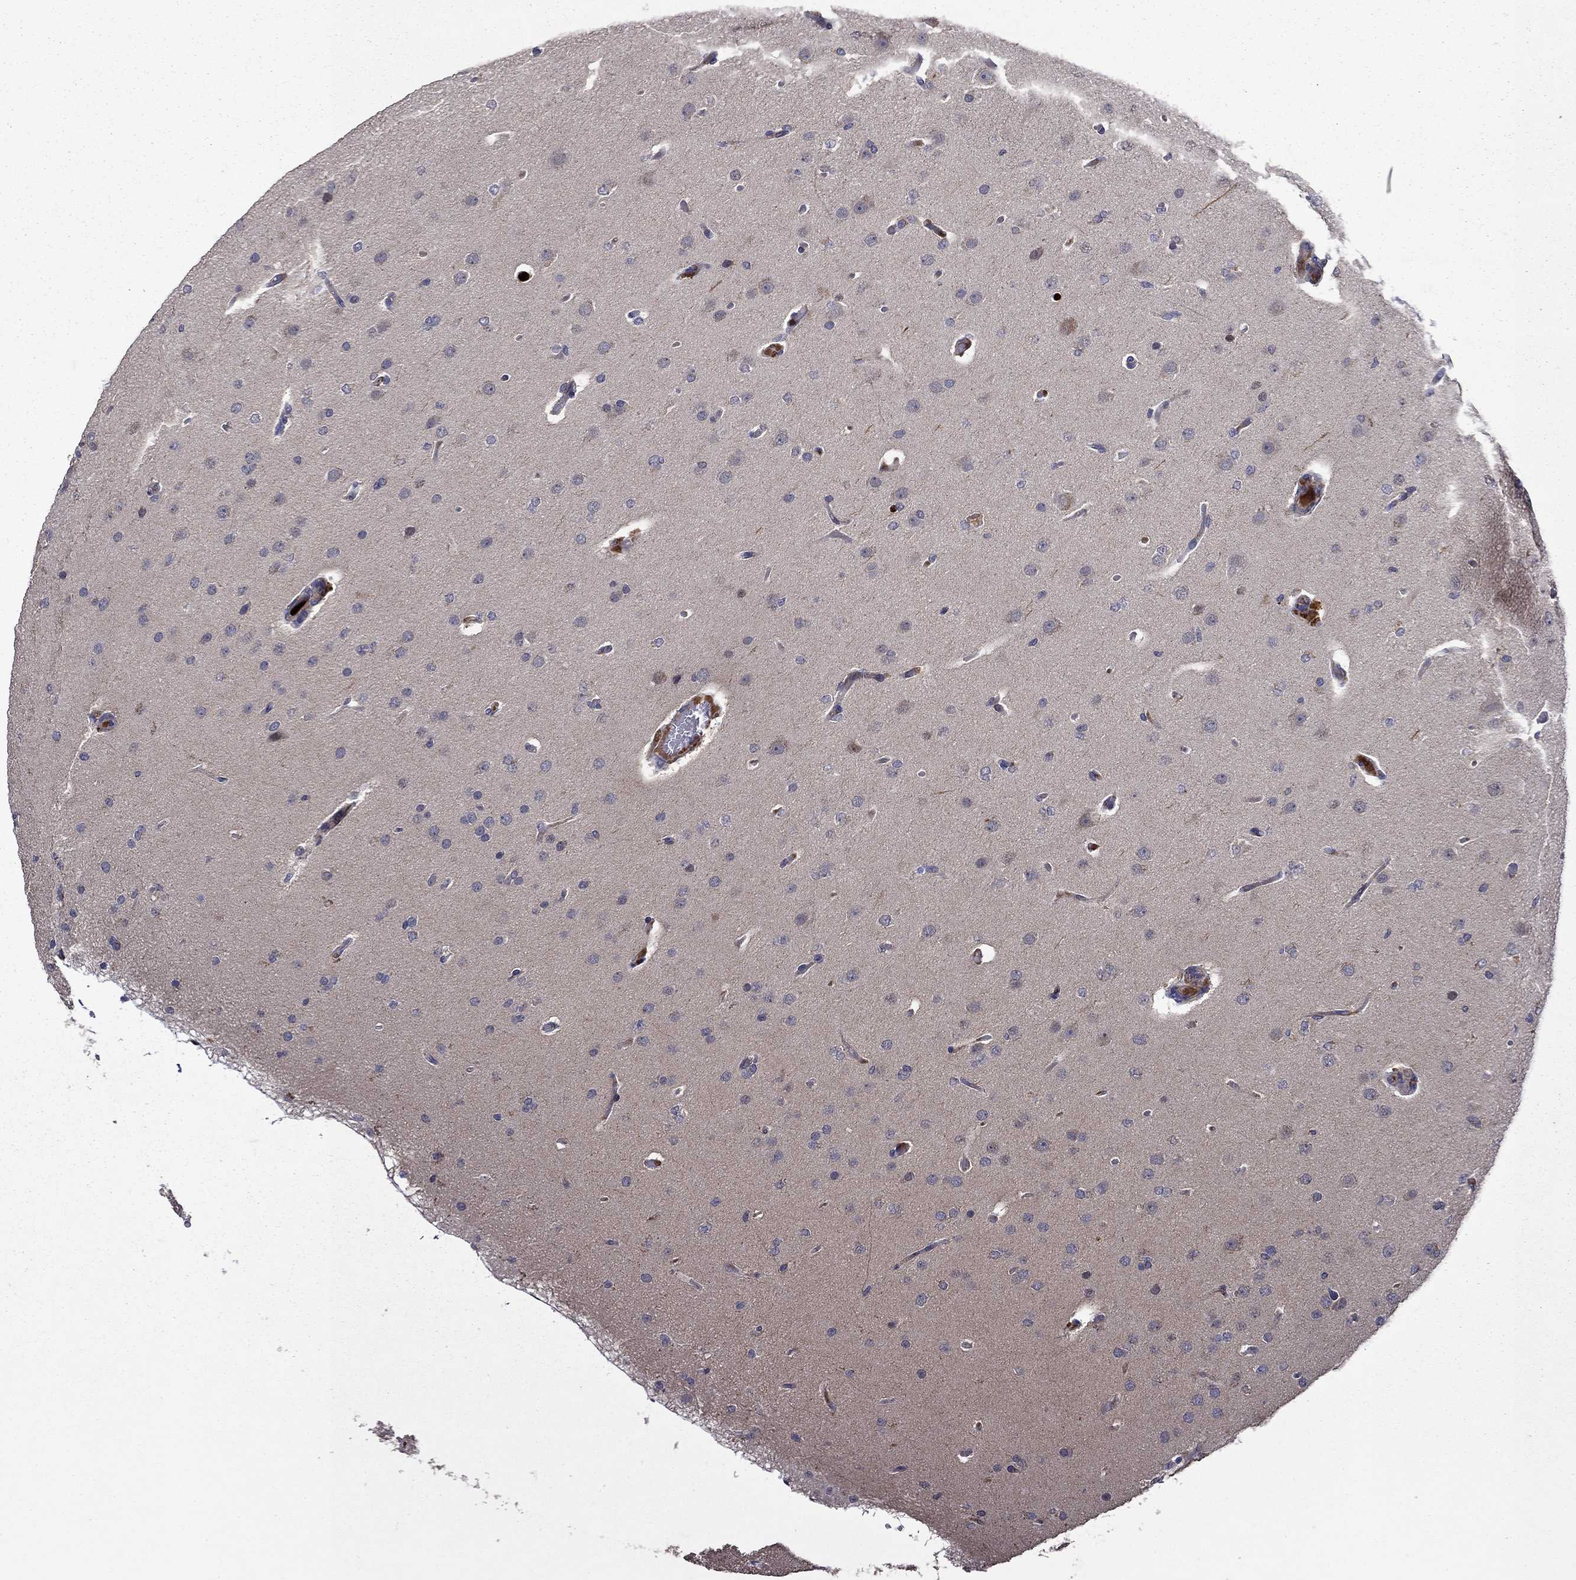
{"staining": {"intensity": "negative", "quantity": "none", "location": "none"}, "tissue": "glioma", "cell_type": "Tumor cells", "image_type": "cancer", "snomed": [{"axis": "morphology", "description": "Glioma, malignant, Low grade"}, {"axis": "topography", "description": "Brain"}], "caption": "A histopathology image of human malignant glioma (low-grade) is negative for staining in tumor cells.", "gene": "SATB1", "patient": {"sex": "male", "age": 41}}